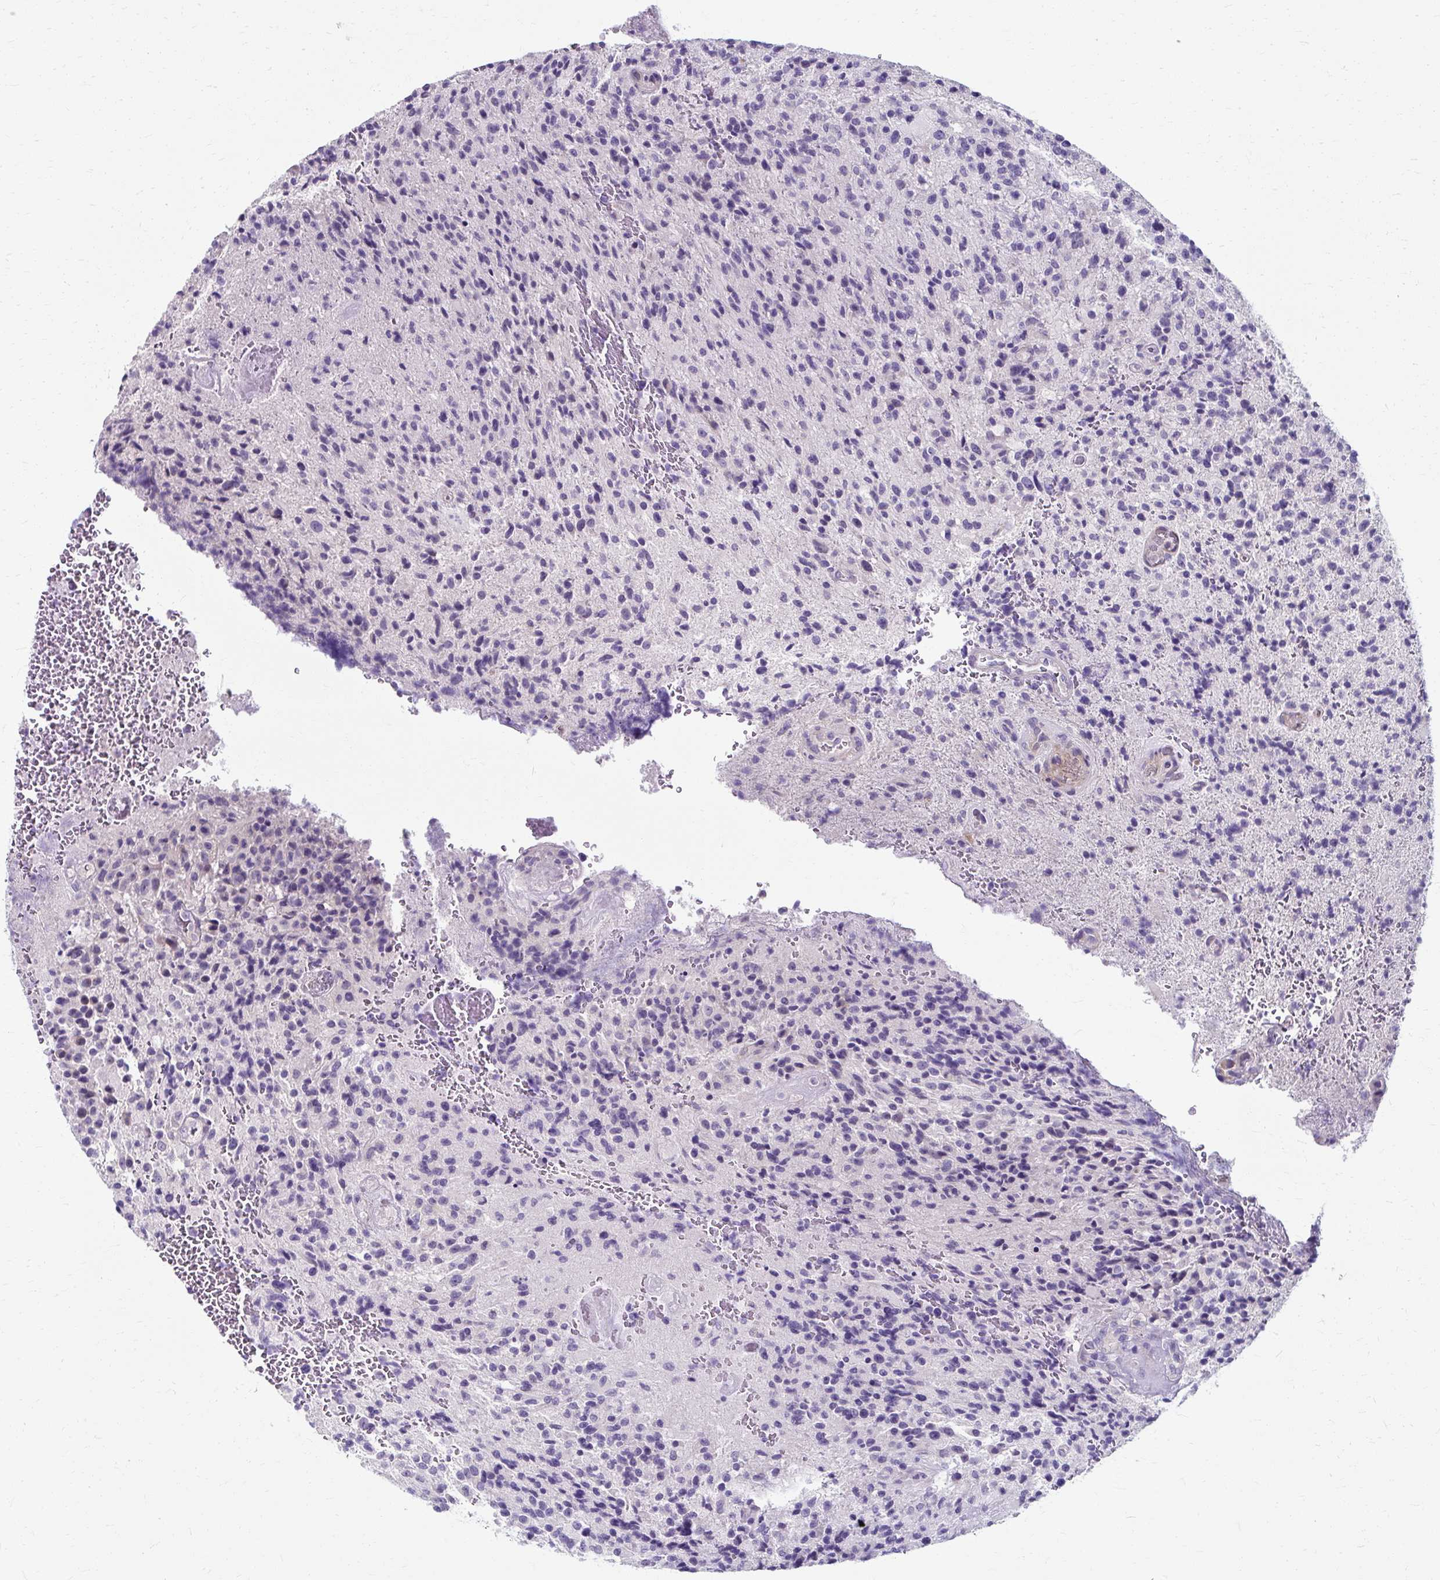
{"staining": {"intensity": "negative", "quantity": "none", "location": "none"}, "tissue": "glioma", "cell_type": "Tumor cells", "image_type": "cancer", "snomed": [{"axis": "morphology", "description": "Normal tissue, NOS"}, {"axis": "morphology", "description": "Glioma, malignant, High grade"}, {"axis": "topography", "description": "Cerebral cortex"}], "caption": "Tumor cells are negative for brown protein staining in glioma.", "gene": "ZNF555", "patient": {"sex": "male", "age": 56}}